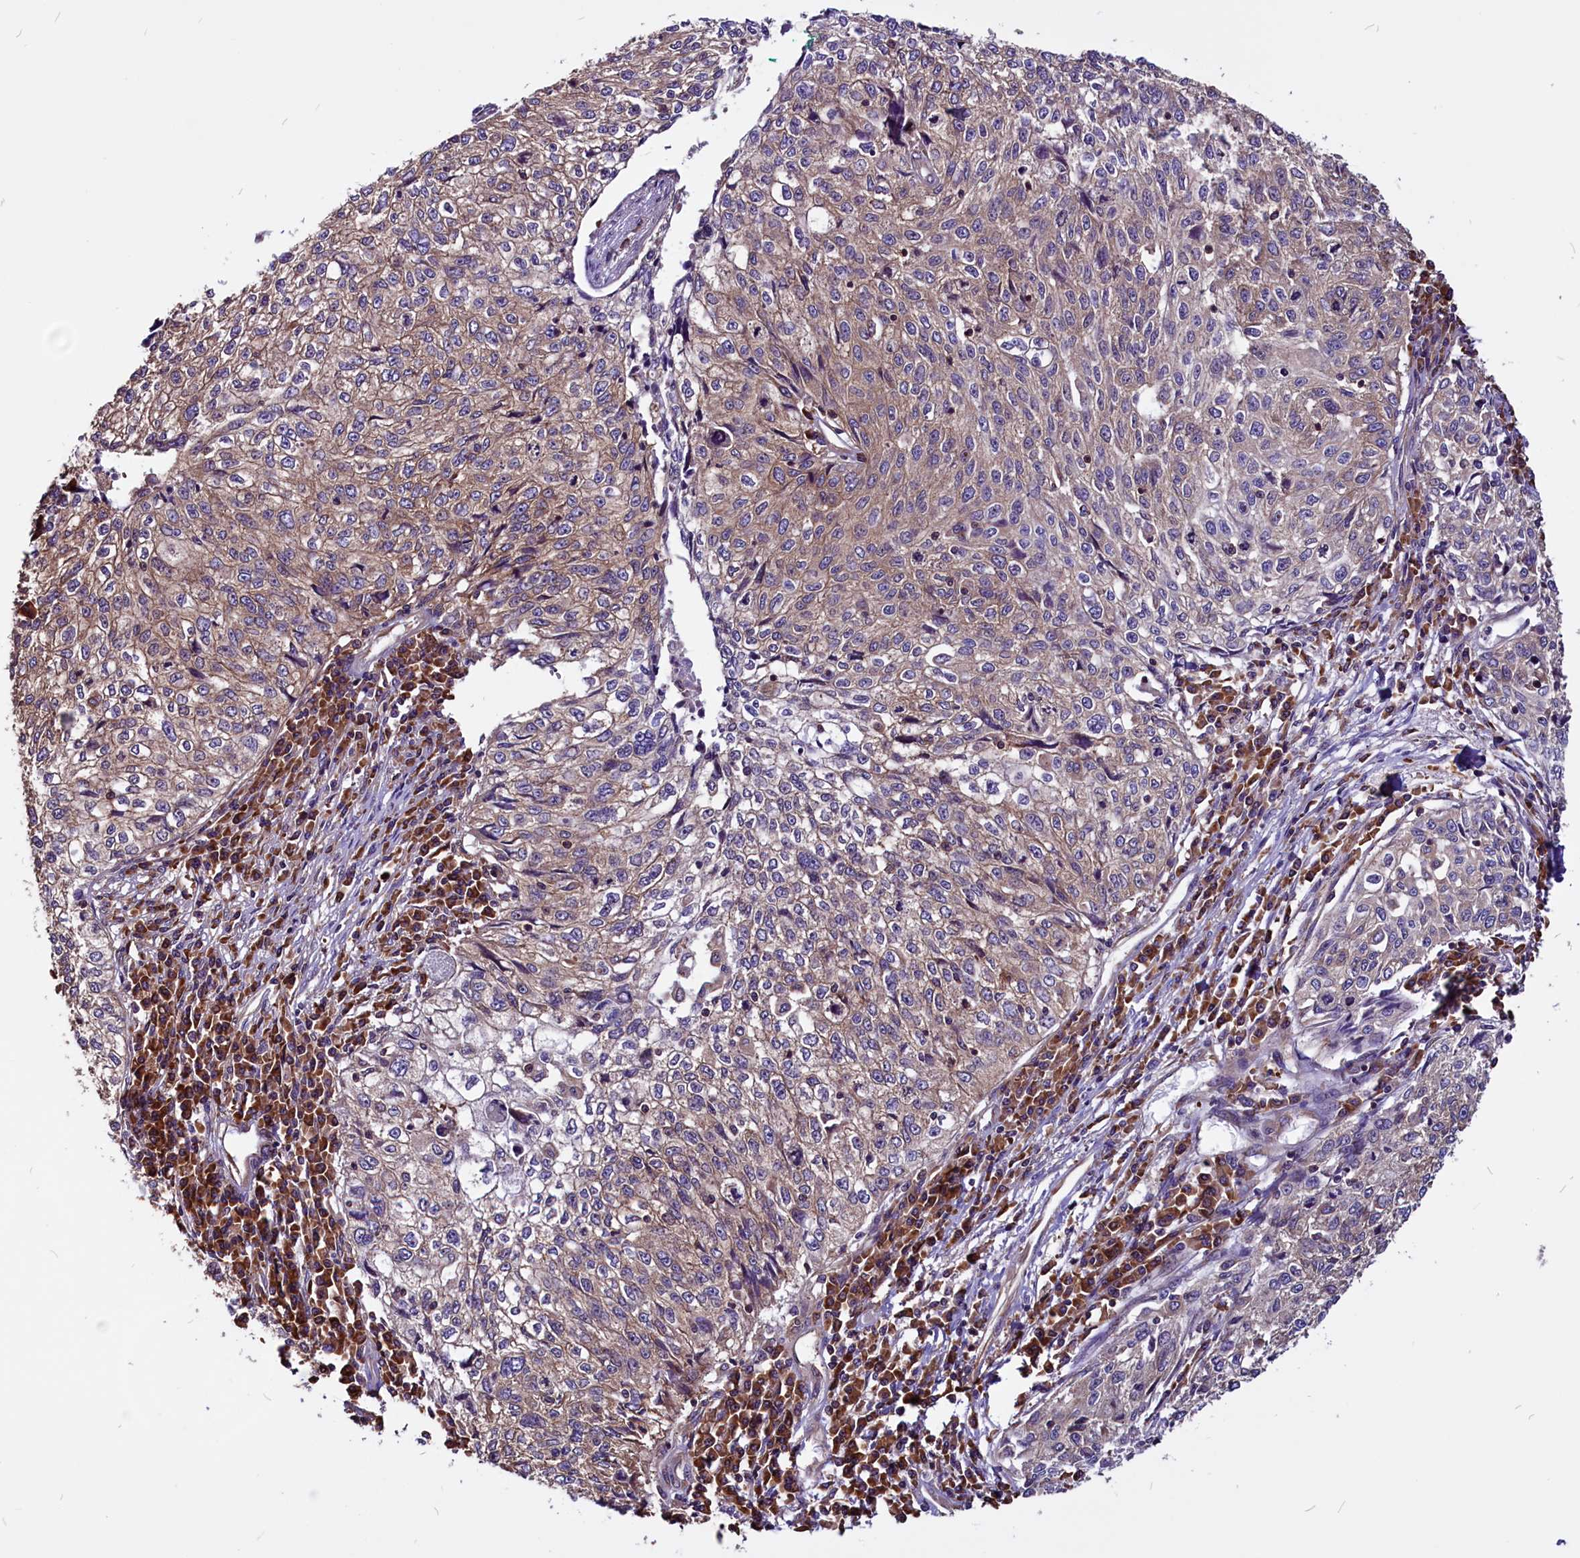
{"staining": {"intensity": "weak", "quantity": ">75%", "location": "cytoplasmic/membranous"}, "tissue": "cervical cancer", "cell_type": "Tumor cells", "image_type": "cancer", "snomed": [{"axis": "morphology", "description": "Squamous cell carcinoma, NOS"}, {"axis": "topography", "description": "Cervix"}], "caption": "Weak cytoplasmic/membranous expression for a protein is identified in approximately >75% of tumor cells of squamous cell carcinoma (cervical) using immunohistochemistry (IHC).", "gene": "EIF3G", "patient": {"sex": "female", "age": 57}}